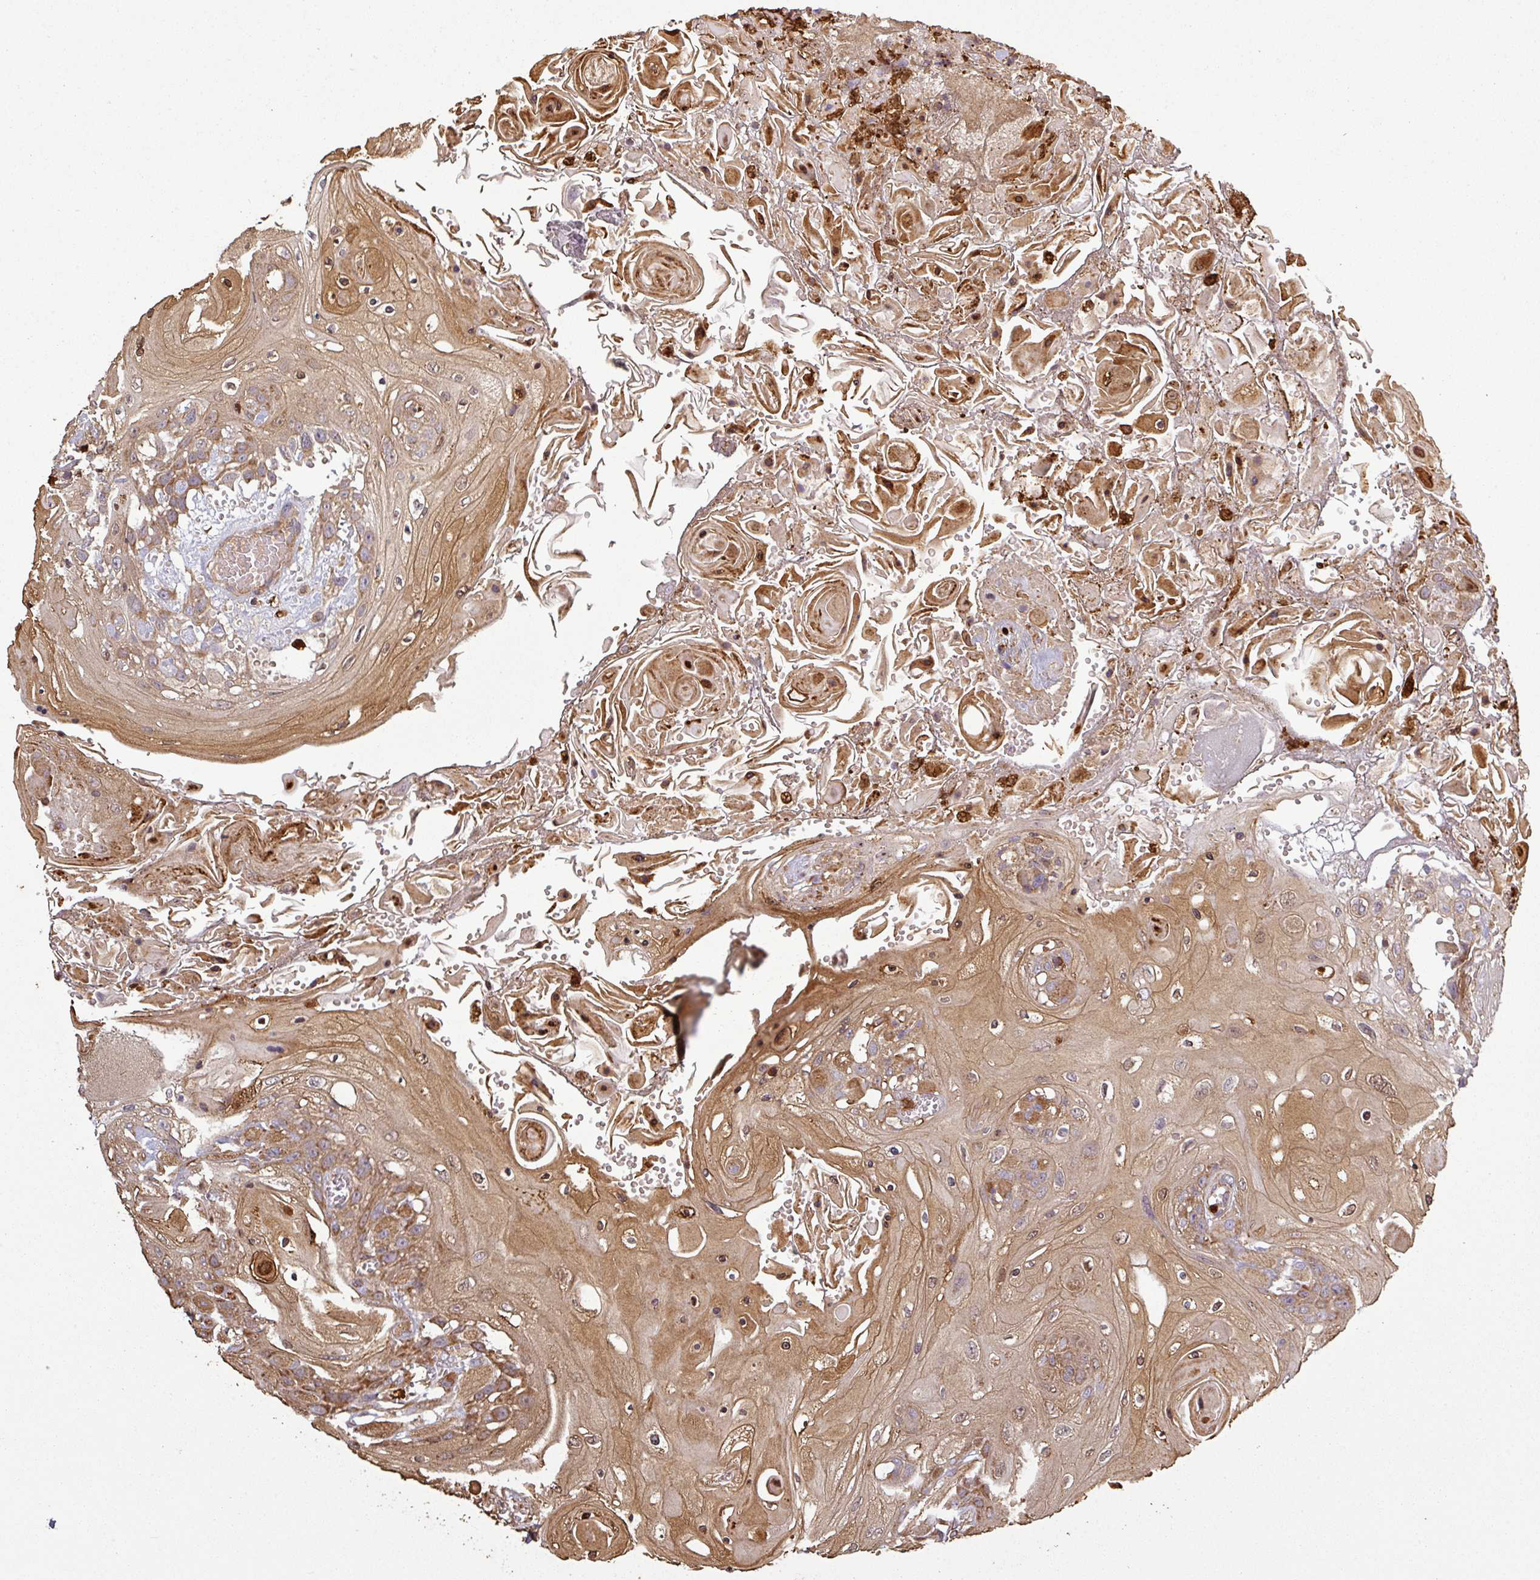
{"staining": {"intensity": "moderate", "quantity": ">75%", "location": "cytoplasmic/membranous,nuclear"}, "tissue": "head and neck cancer", "cell_type": "Tumor cells", "image_type": "cancer", "snomed": [{"axis": "morphology", "description": "Squamous cell carcinoma, NOS"}, {"axis": "topography", "description": "Head-Neck"}], "caption": "The immunohistochemical stain labels moderate cytoplasmic/membranous and nuclear expression in tumor cells of head and neck cancer tissue. The staining was performed using DAB to visualize the protein expression in brown, while the nuclei were stained in blue with hematoxylin (Magnification: 20x).", "gene": "PLEKHM1", "patient": {"sex": "female", "age": 43}}